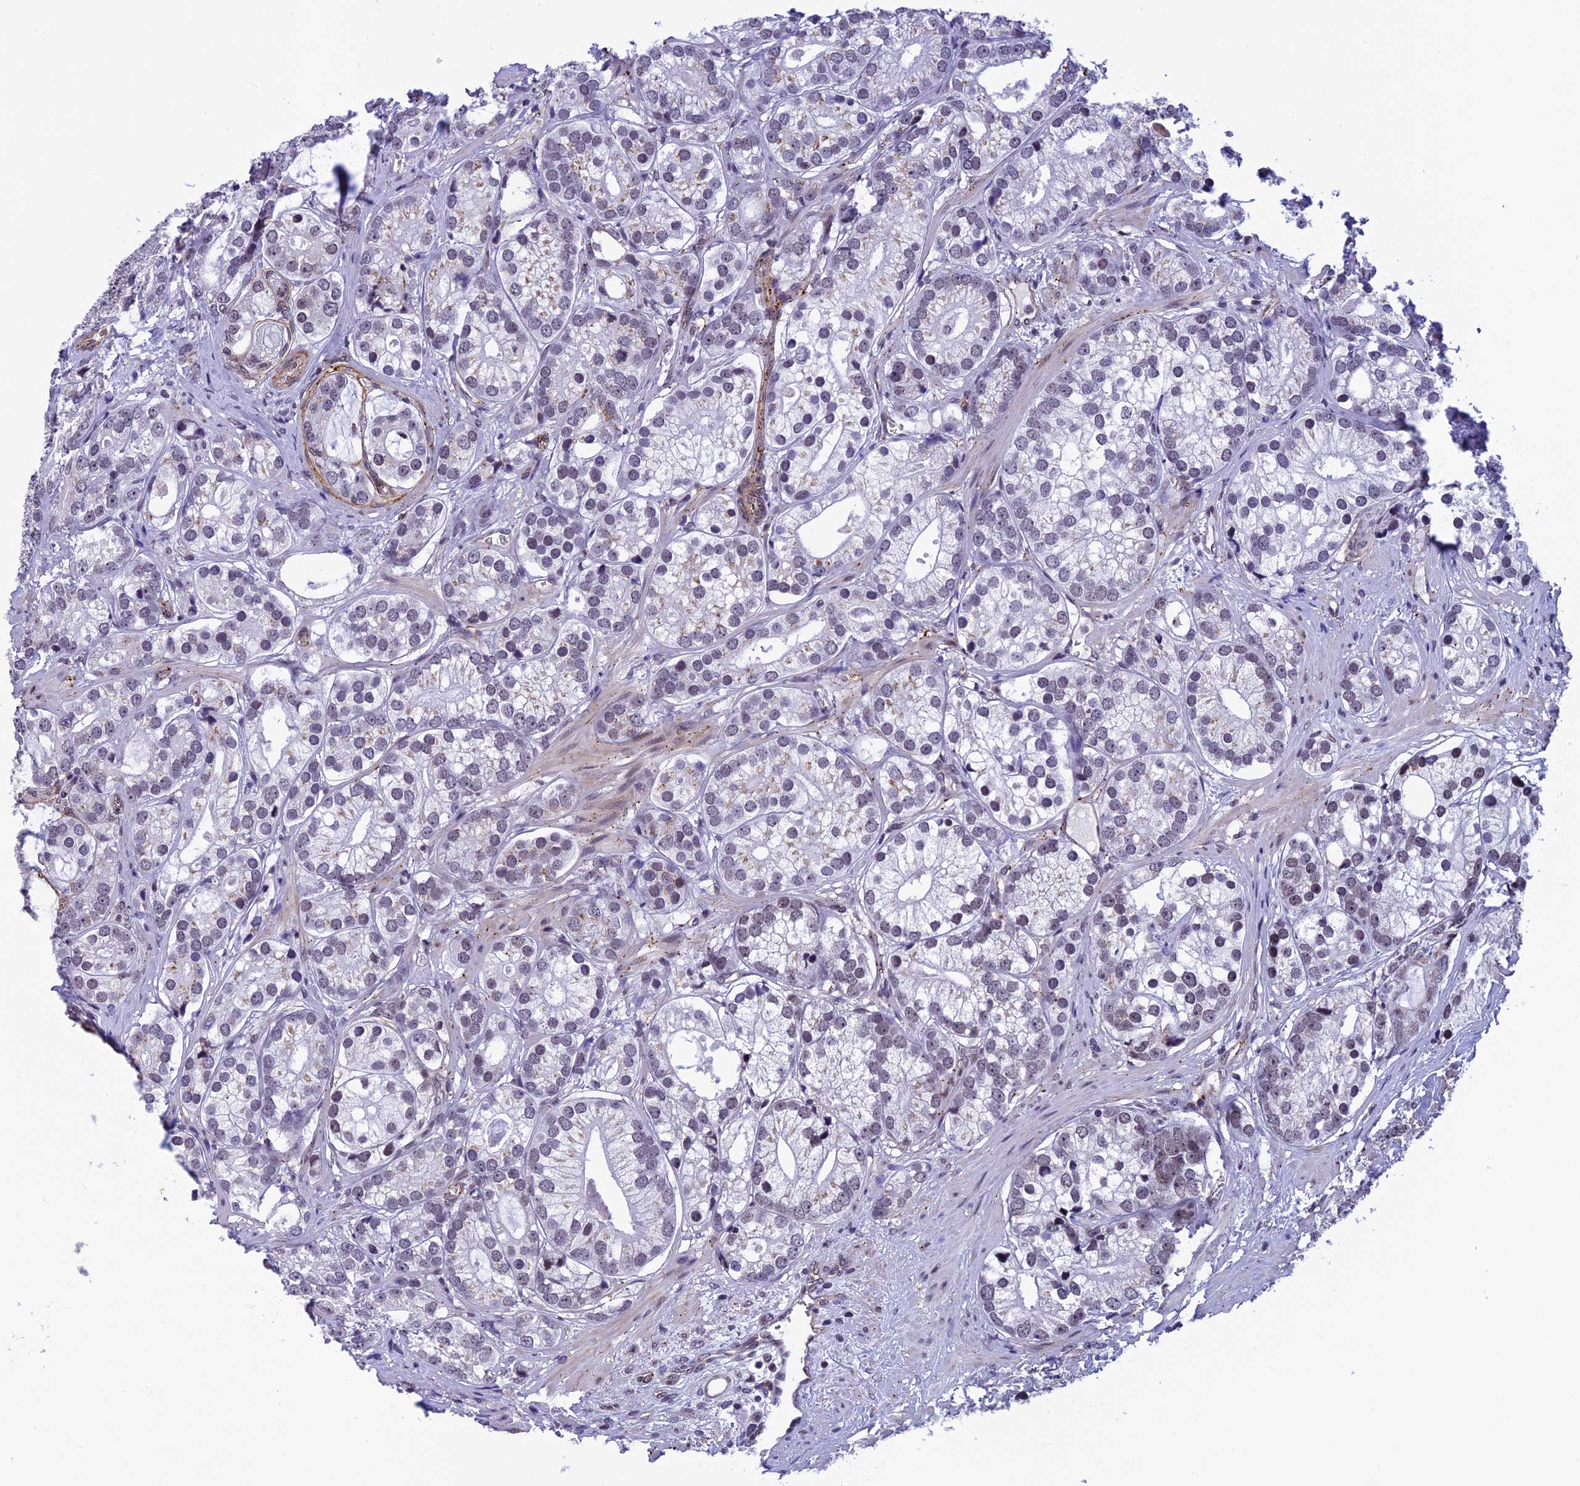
{"staining": {"intensity": "weak", "quantity": "25%-75%", "location": "nuclear"}, "tissue": "prostate cancer", "cell_type": "Tumor cells", "image_type": "cancer", "snomed": [{"axis": "morphology", "description": "Adenocarcinoma, High grade"}, {"axis": "topography", "description": "Prostate"}], "caption": "This is a histology image of IHC staining of high-grade adenocarcinoma (prostate), which shows weak staining in the nuclear of tumor cells.", "gene": "NIPBL", "patient": {"sex": "male", "age": 75}}